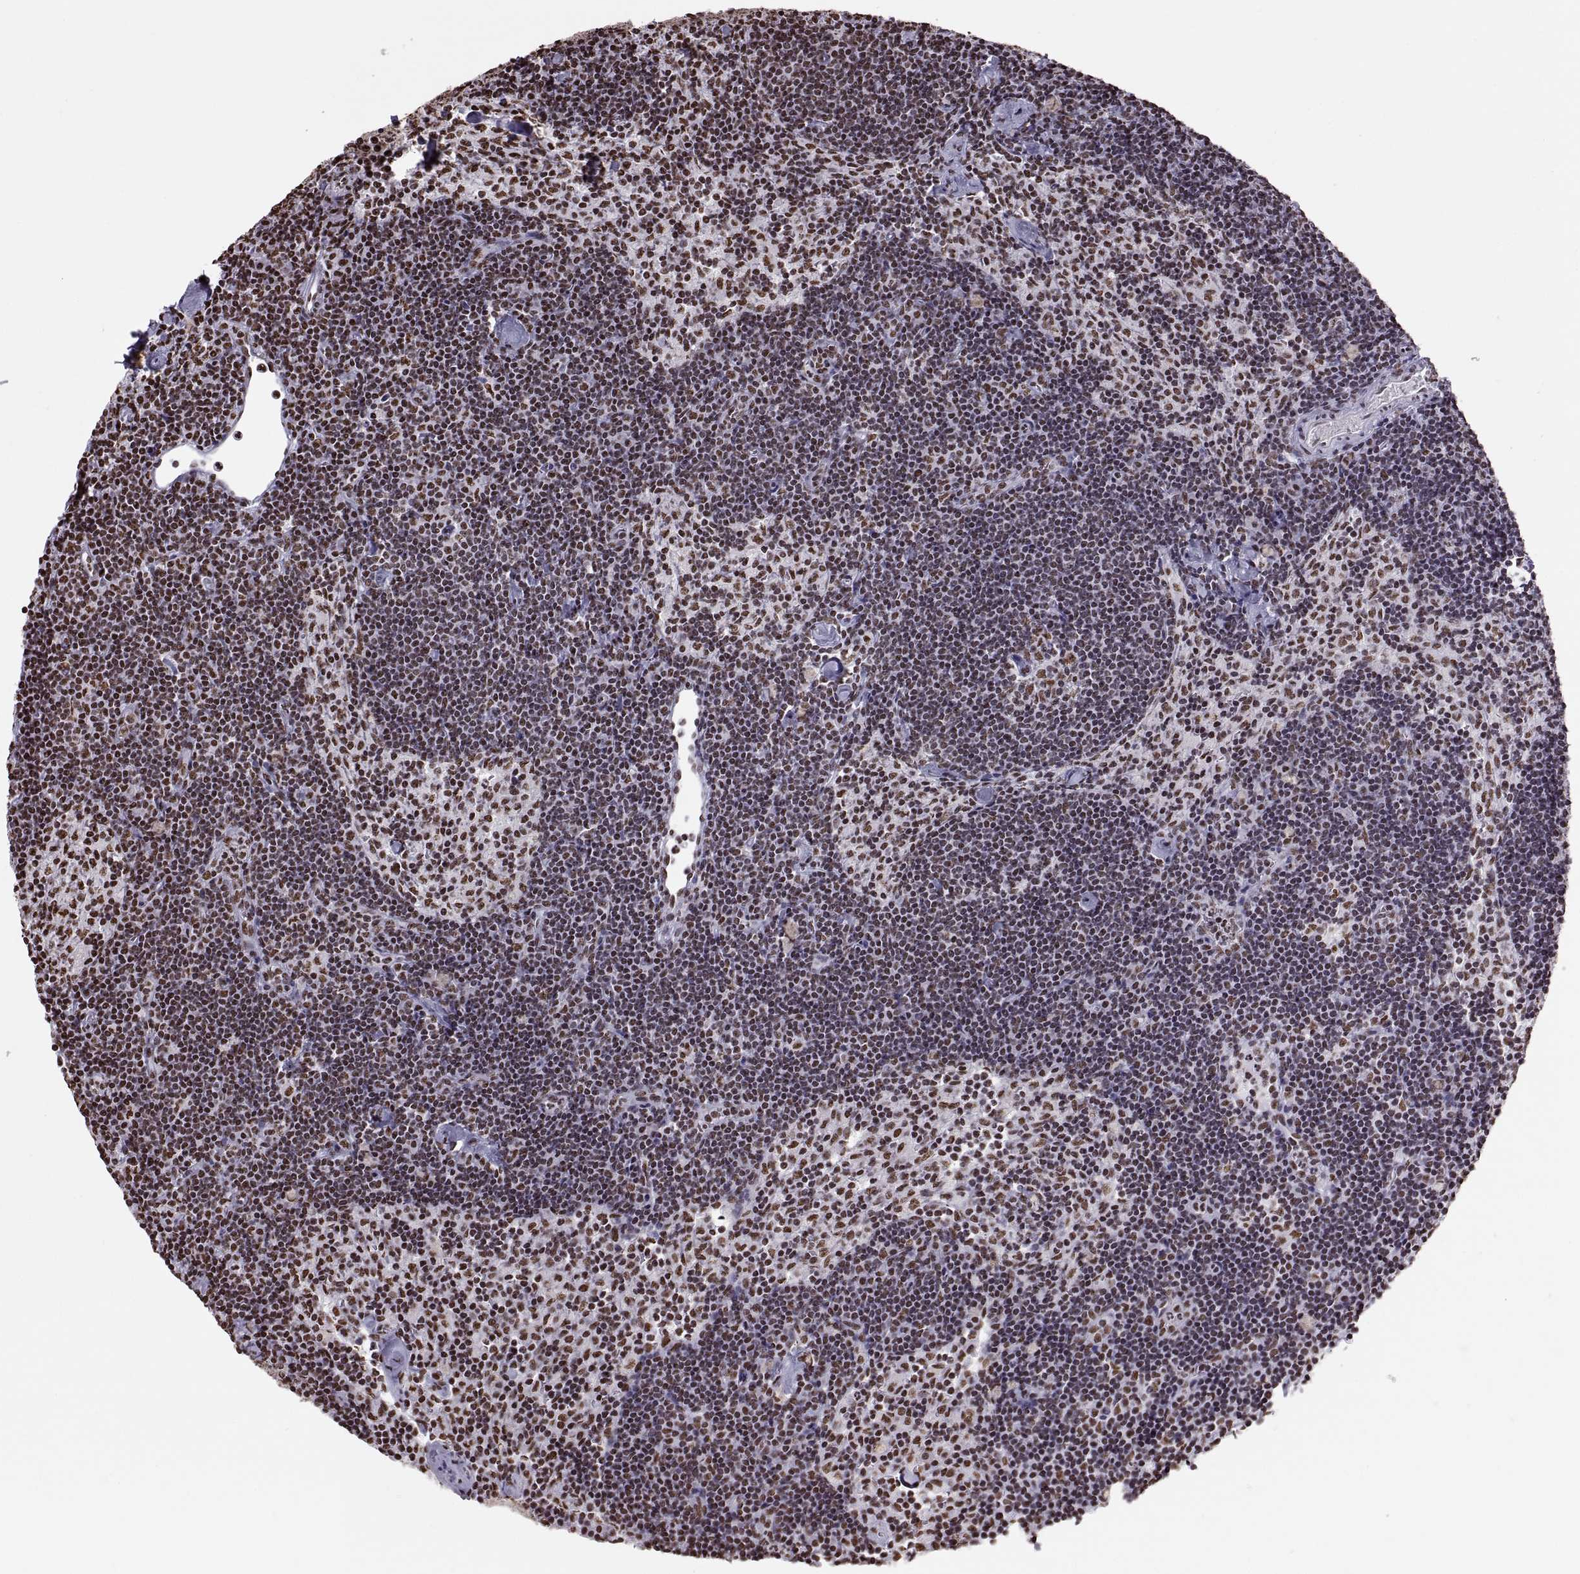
{"staining": {"intensity": "moderate", "quantity": "<25%", "location": "nuclear"}, "tissue": "lymph node", "cell_type": "Germinal center cells", "image_type": "normal", "snomed": [{"axis": "morphology", "description": "Normal tissue, NOS"}, {"axis": "topography", "description": "Lymph node"}], "caption": "Moderate nuclear staining is appreciated in about <25% of germinal center cells in benign lymph node.", "gene": "SNAI1", "patient": {"sex": "female", "age": 42}}